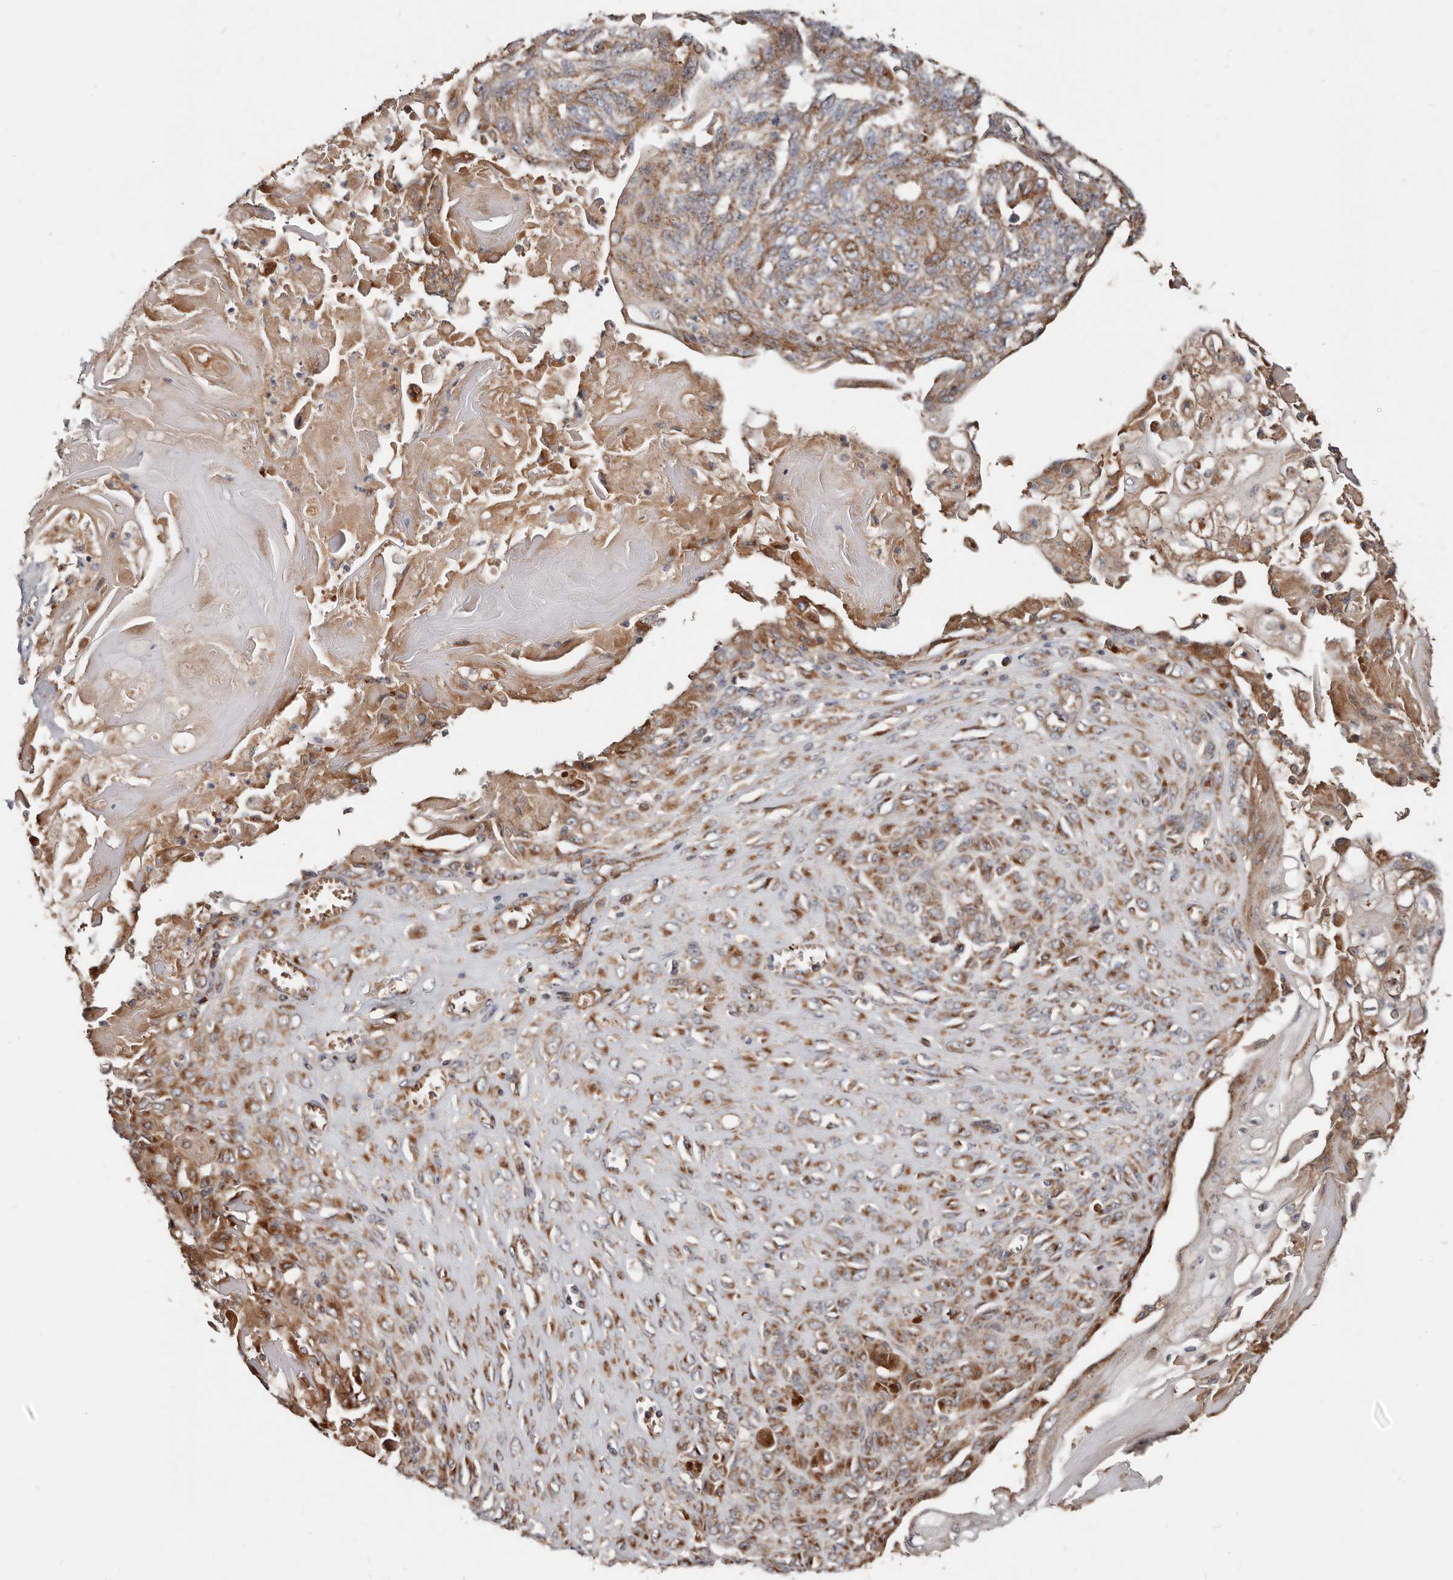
{"staining": {"intensity": "moderate", "quantity": ">75%", "location": "cytoplasmic/membranous"}, "tissue": "endometrial cancer", "cell_type": "Tumor cells", "image_type": "cancer", "snomed": [{"axis": "morphology", "description": "Adenocarcinoma, NOS"}, {"axis": "topography", "description": "Endometrium"}], "caption": "DAB immunohistochemical staining of adenocarcinoma (endometrial) demonstrates moderate cytoplasmic/membranous protein positivity in about >75% of tumor cells.", "gene": "COG1", "patient": {"sex": "female", "age": 32}}